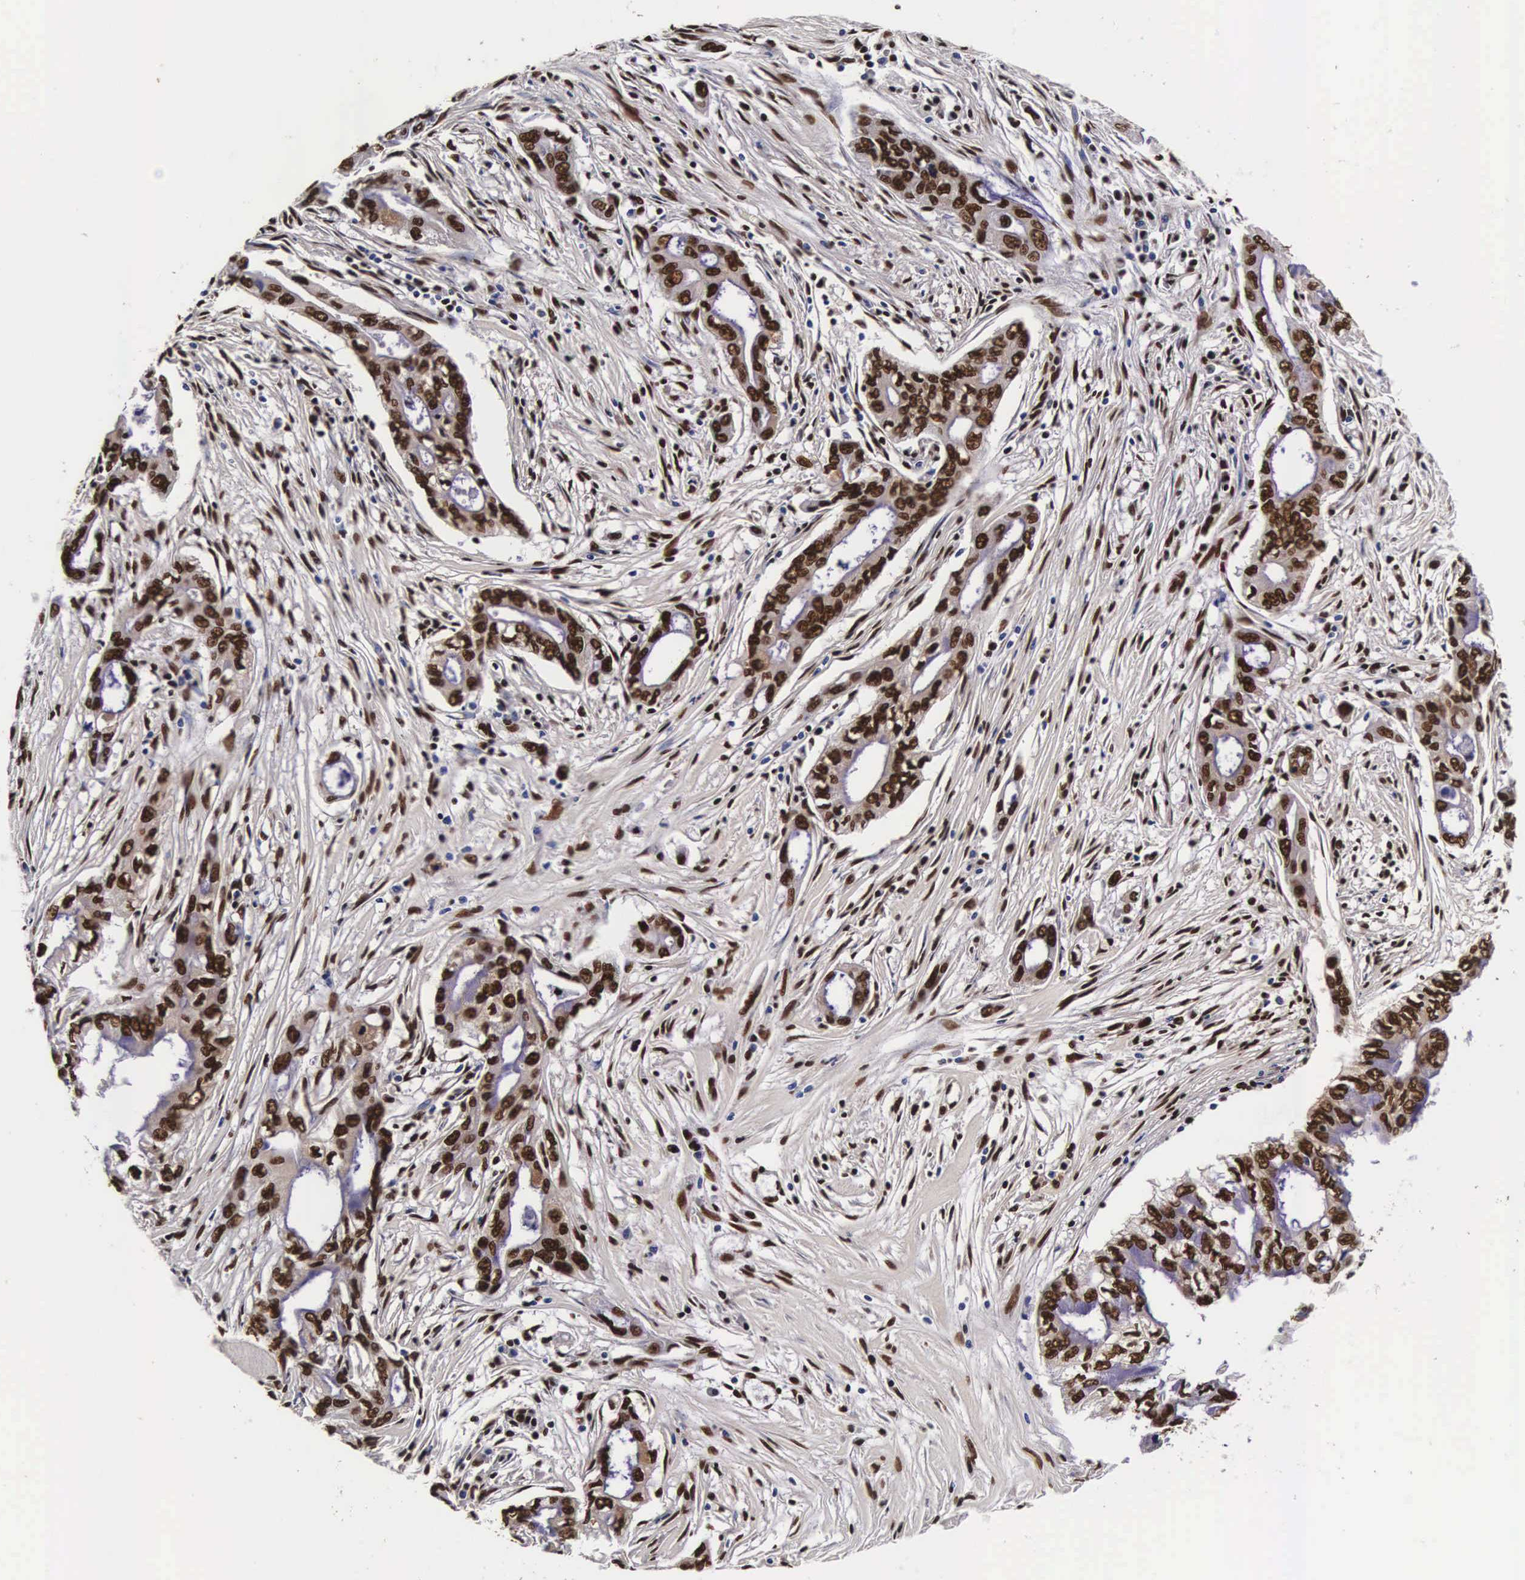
{"staining": {"intensity": "strong", "quantity": ">75%", "location": "cytoplasmic/membranous,nuclear"}, "tissue": "pancreatic cancer", "cell_type": "Tumor cells", "image_type": "cancer", "snomed": [{"axis": "morphology", "description": "Adenocarcinoma, NOS"}, {"axis": "topography", "description": "Pancreas"}], "caption": "Brown immunohistochemical staining in pancreatic cancer demonstrates strong cytoplasmic/membranous and nuclear positivity in approximately >75% of tumor cells.", "gene": "PABPN1", "patient": {"sex": "female", "age": 57}}